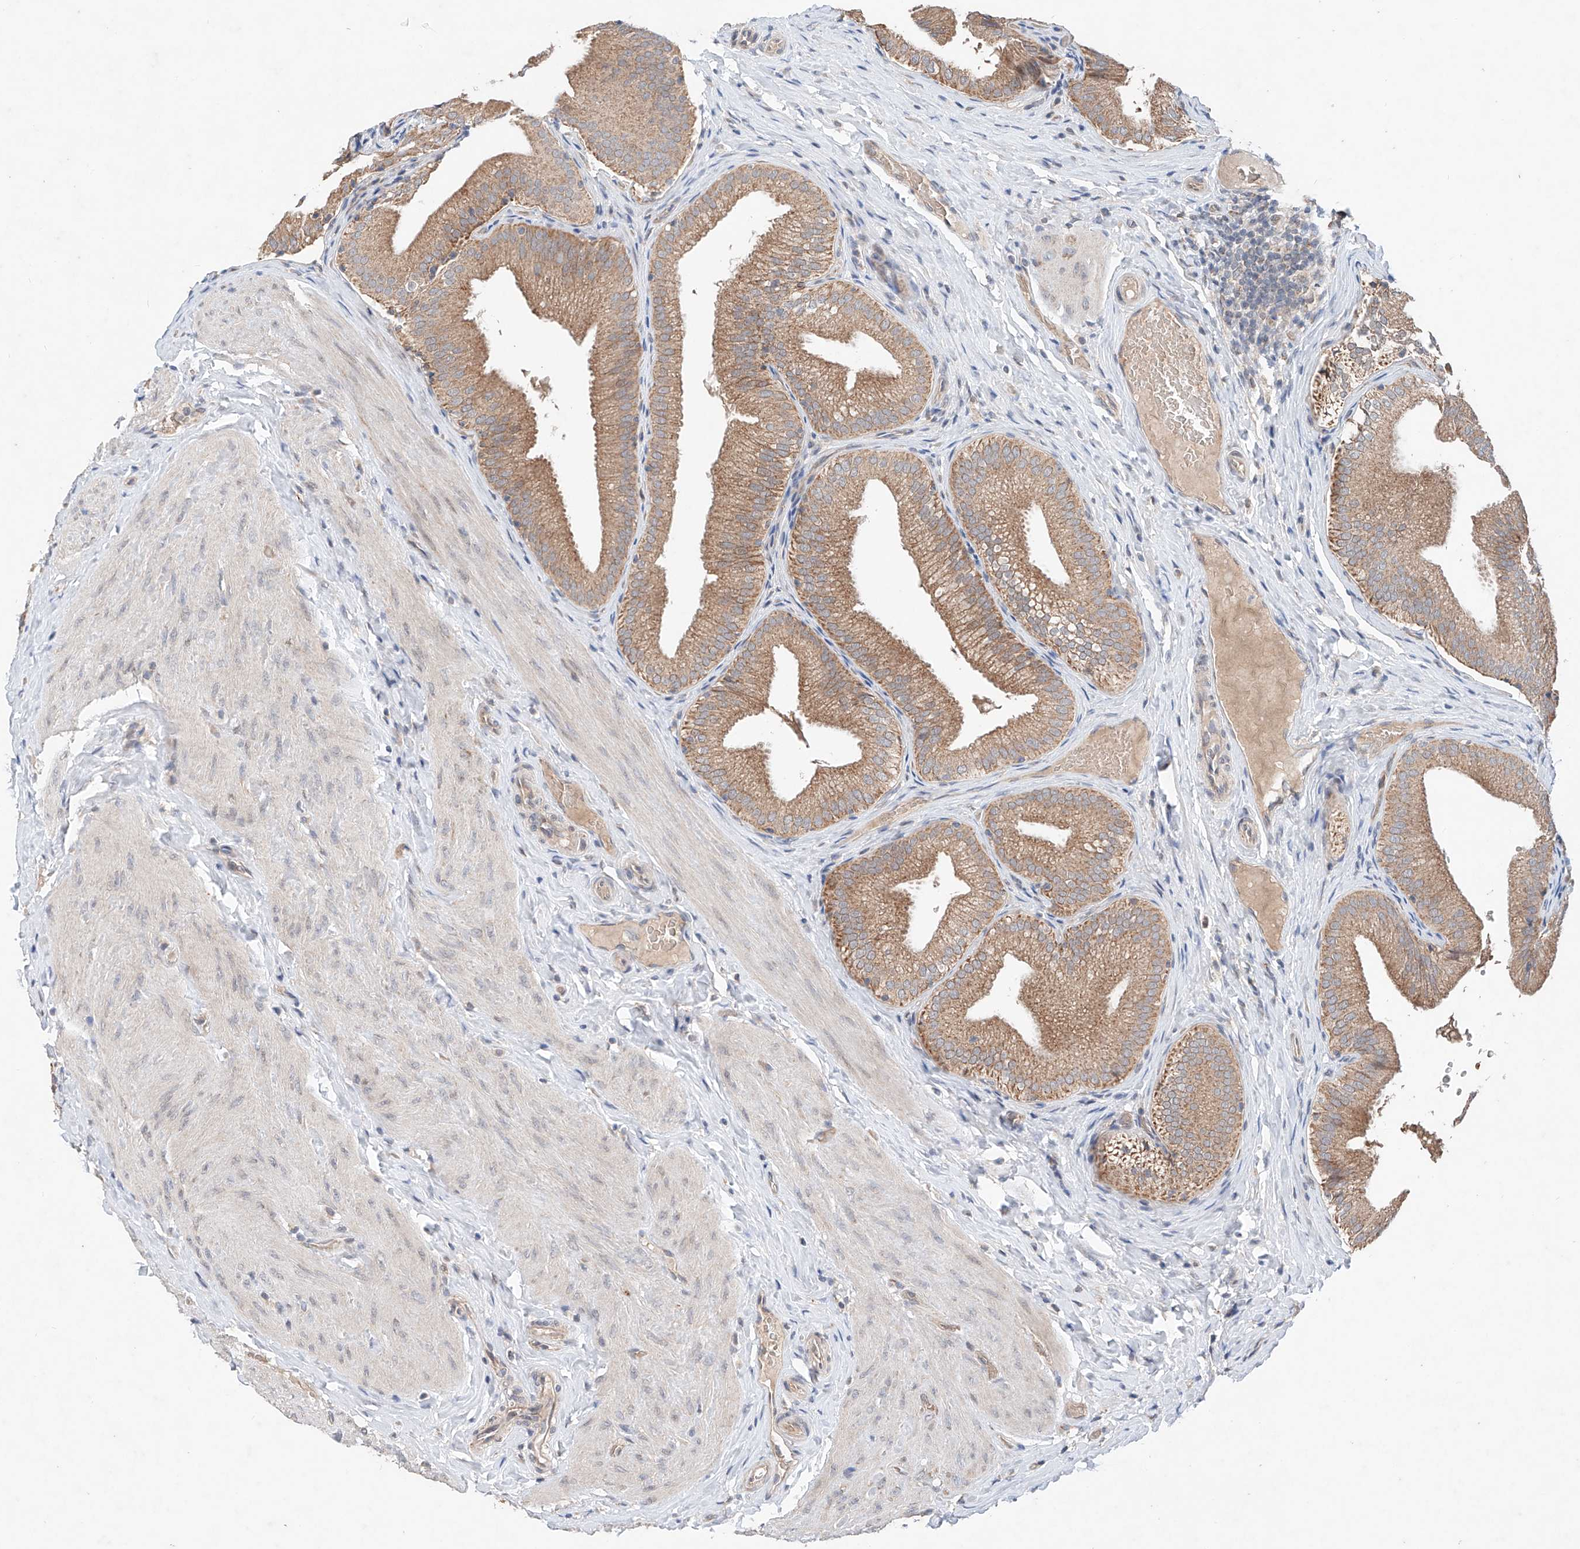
{"staining": {"intensity": "moderate", "quantity": ">75%", "location": "cytoplasmic/membranous"}, "tissue": "gallbladder", "cell_type": "Glandular cells", "image_type": "normal", "snomed": [{"axis": "morphology", "description": "Normal tissue, NOS"}, {"axis": "topography", "description": "Gallbladder"}], "caption": "Glandular cells show moderate cytoplasmic/membranous staining in approximately >75% of cells in benign gallbladder.", "gene": "FASTK", "patient": {"sex": "female", "age": 30}}